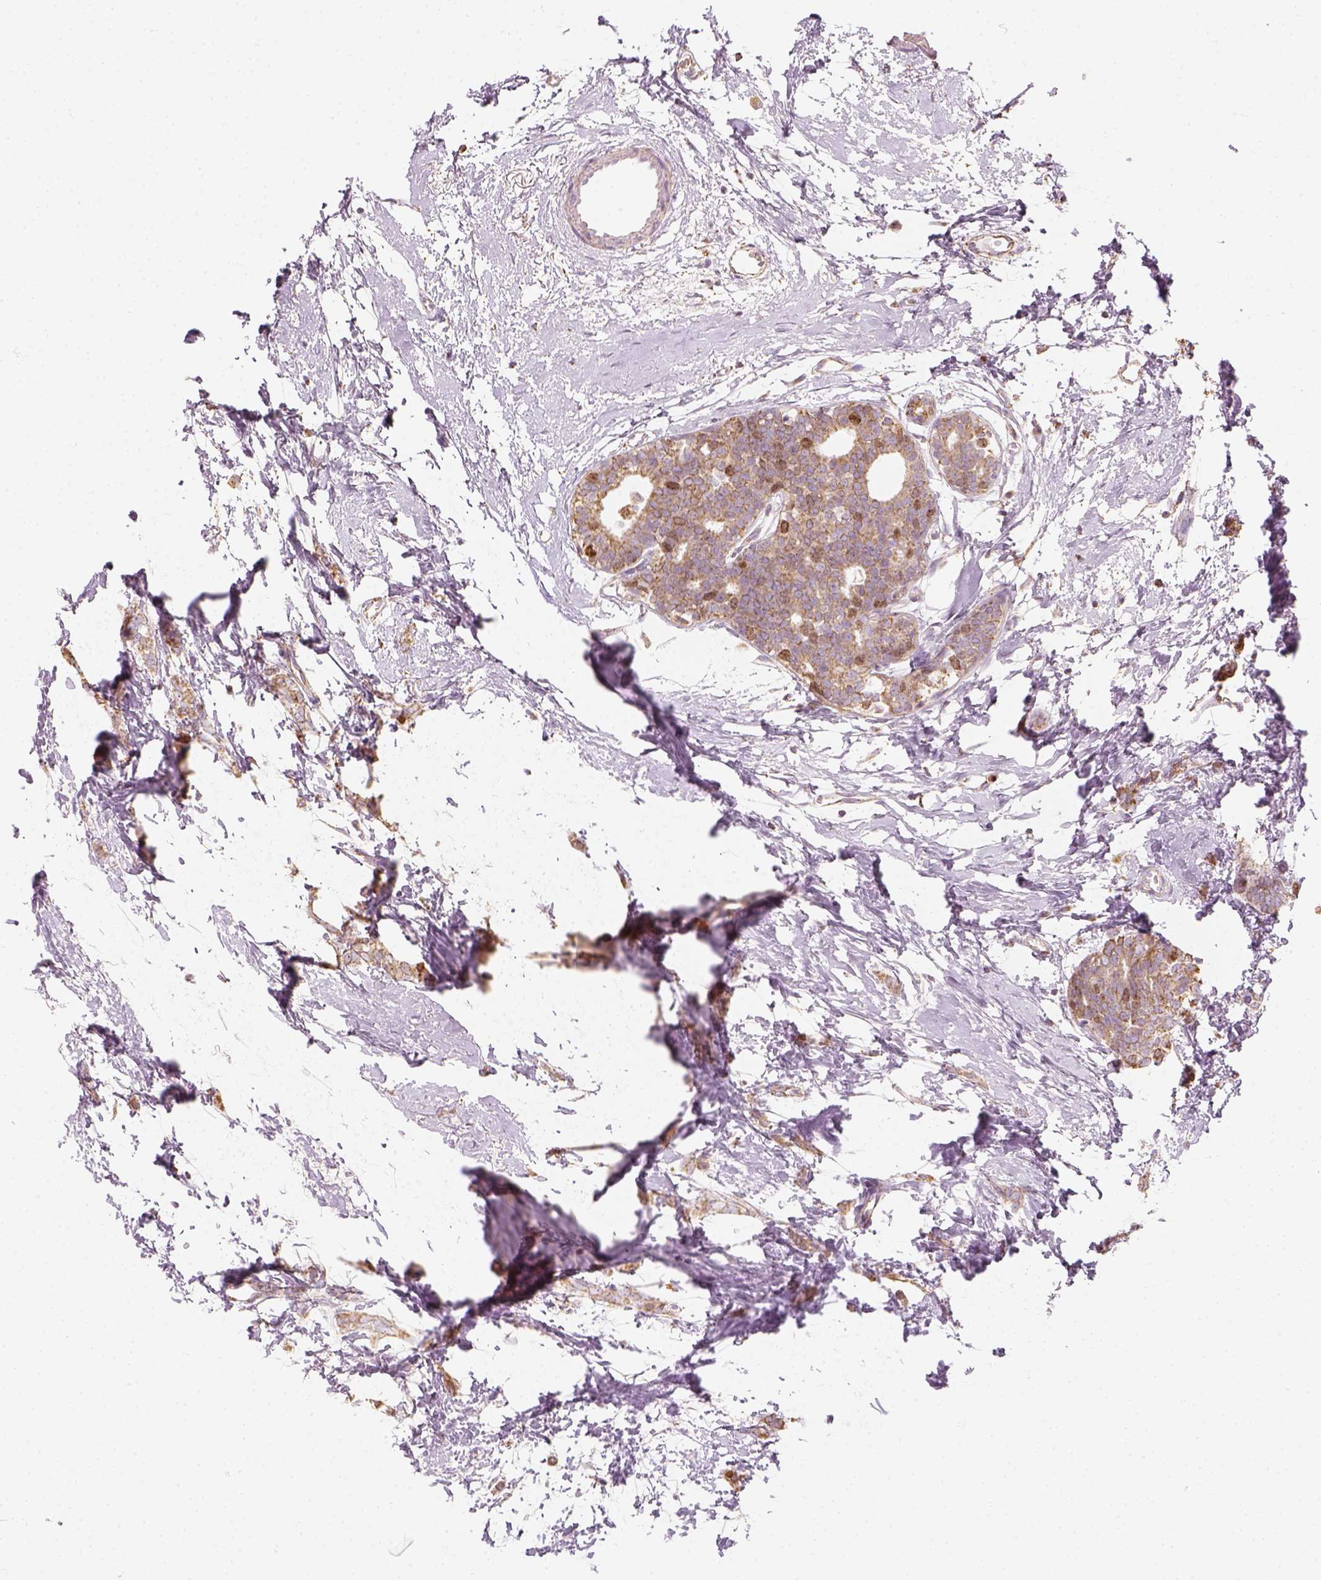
{"staining": {"intensity": "moderate", "quantity": ">75%", "location": "cytoplasmic/membranous"}, "tissue": "breast cancer", "cell_type": "Tumor cells", "image_type": "cancer", "snomed": [{"axis": "morphology", "description": "Duct carcinoma"}, {"axis": "topography", "description": "Breast"}], "caption": "Invasive ductal carcinoma (breast) stained with a protein marker exhibits moderate staining in tumor cells.", "gene": "LCA5", "patient": {"sex": "female", "age": 40}}